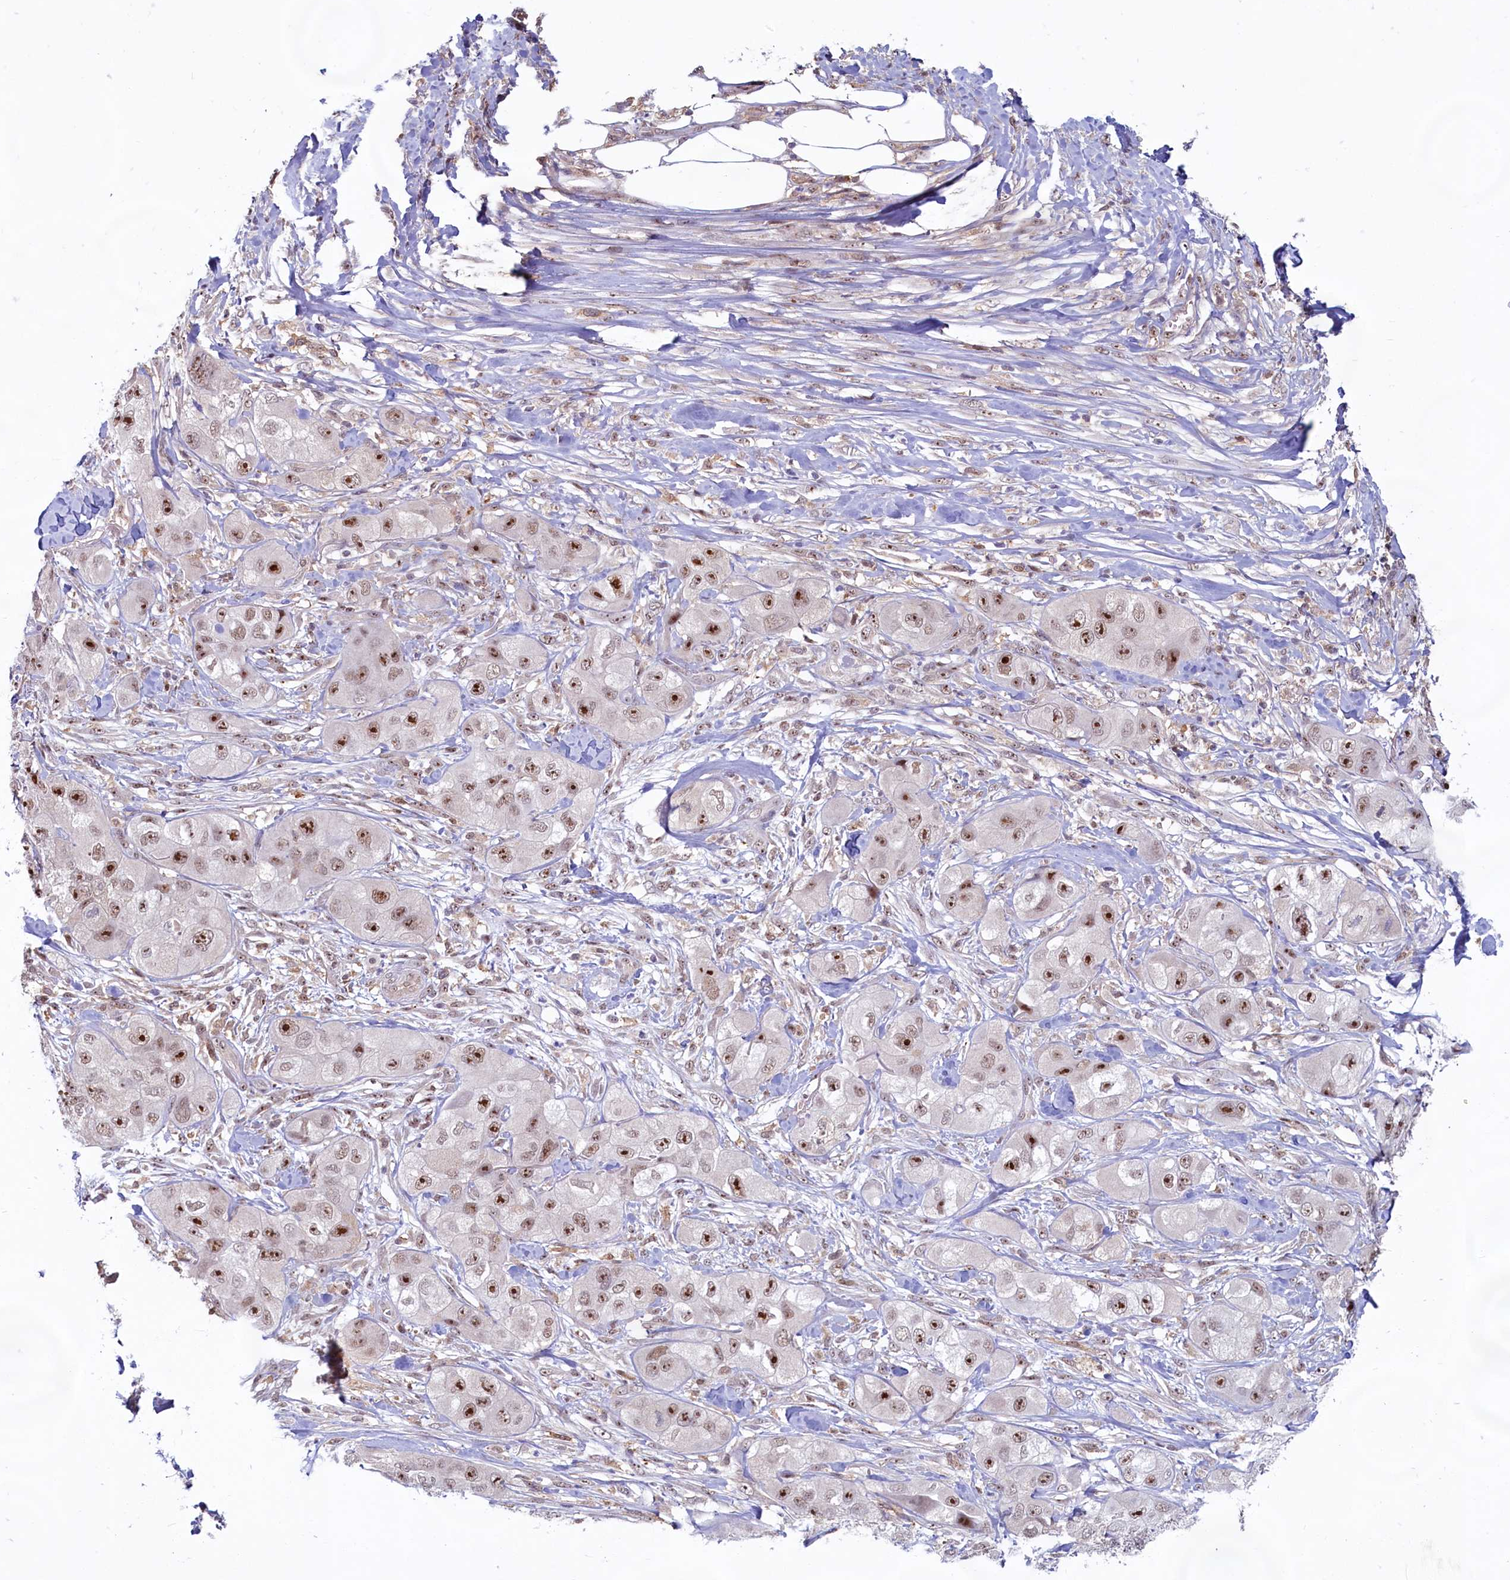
{"staining": {"intensity": "strong", "quantity": ">75%", "location": "nuclear"}, "tissue": "skin cancer", "cell_type": "Tumor cells", "image_type": "cancer", "snomed": [{"axis": "morphology", "description": "Squamous cell carcinoma, NOS"}, {"axis": "topography", "description": "Skin"}, {"axis": "topography", "description": "Subcutis"}], "caption": "DAB immunohistochemical staining of human skin squamous cell carcinoma shows strong nuclear protein staining in about >75% of tumor cells. (Brightfield microscopy of DAB IHC at high magnification).", "gene": "C1D", "patient": {"sex": "male", "age": 73}}